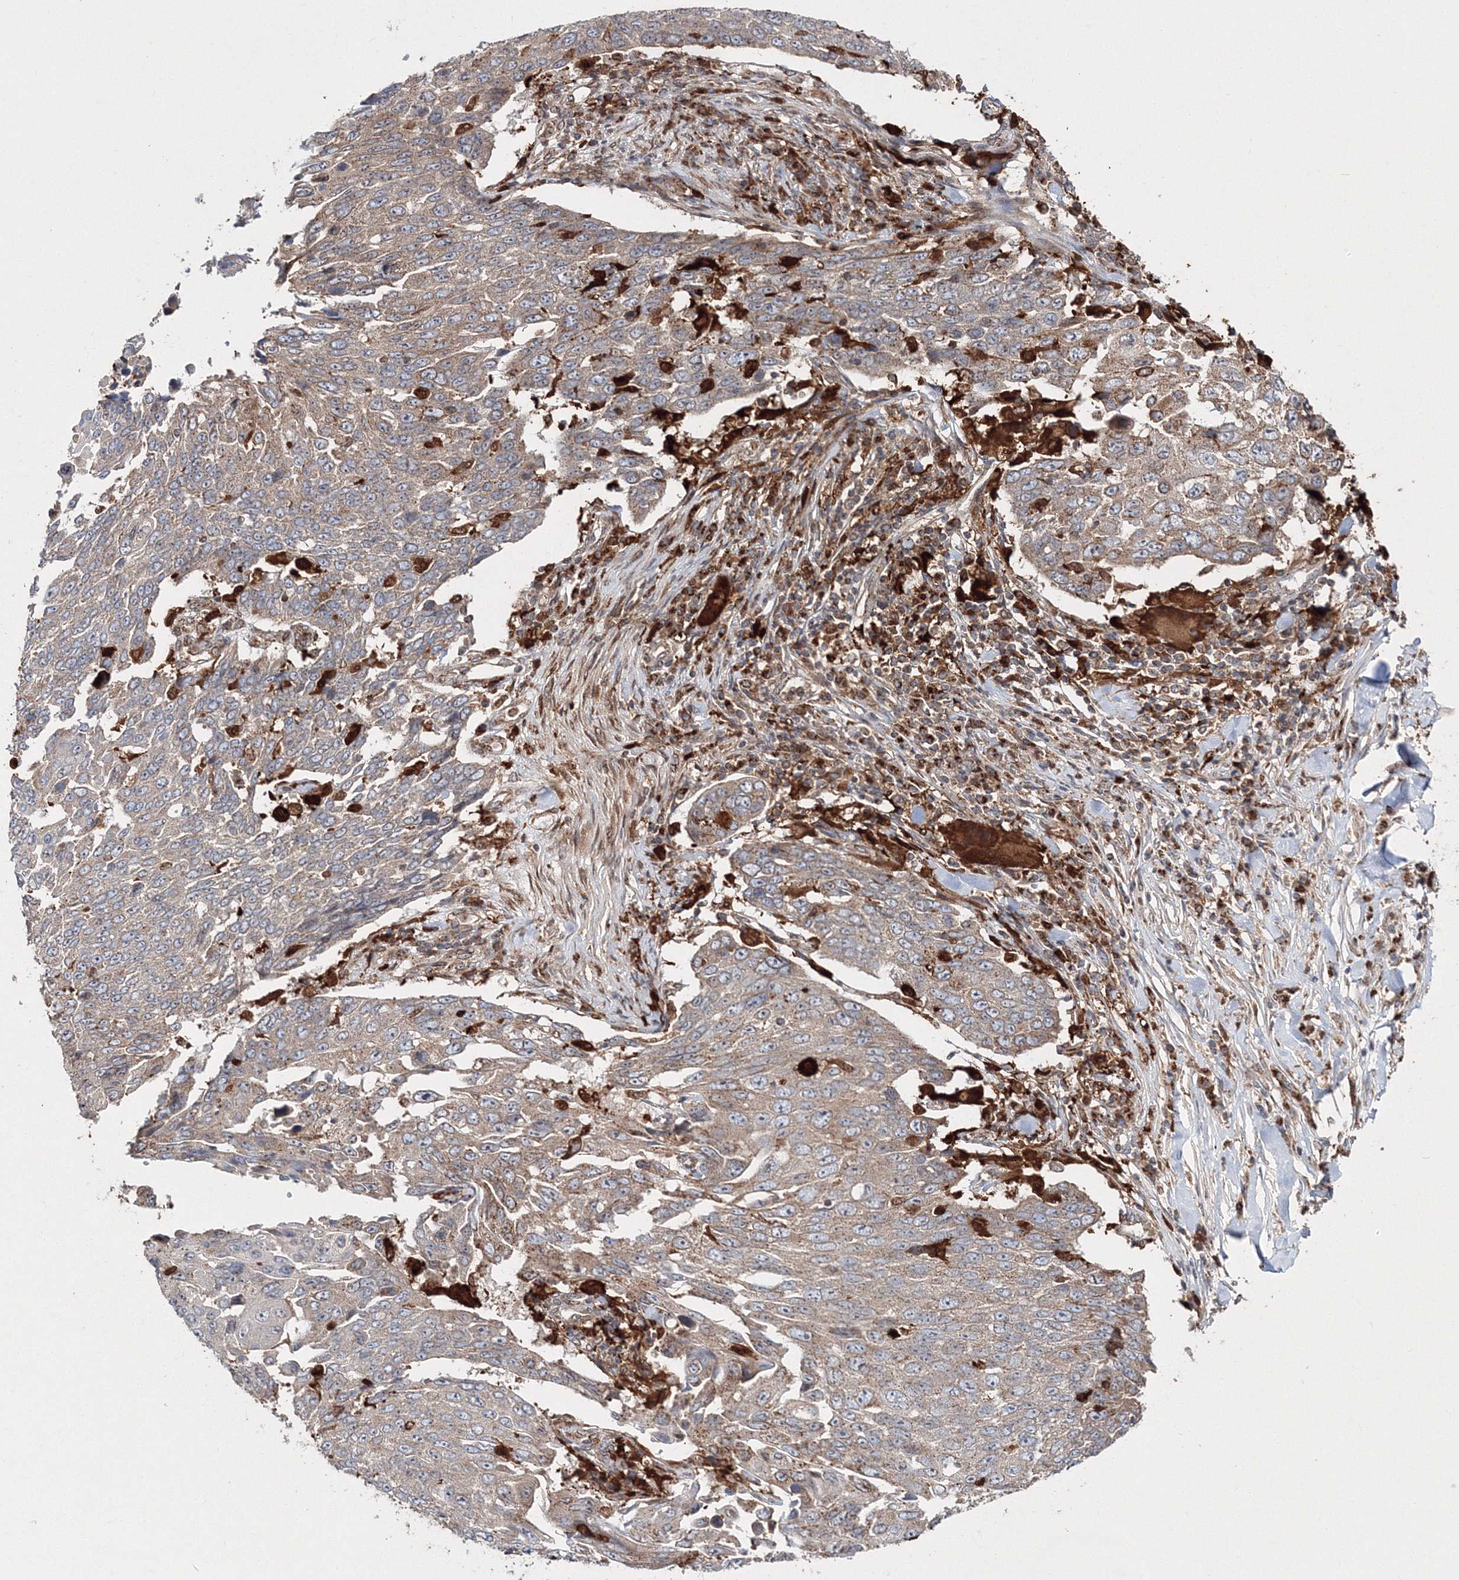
{"staining": {"intensity": "weak", "quantity": "25%-75%", "location": "cytoplasmic/membranous"}, "tissue": "lung cancer", "cell_type": "Tumor cells", "image_type": "cancer", "snomed": [{"axis": "morphology", "description": "Squamous cell carcinoma, NOS"}, {"axis": "topography", "description": "Lung"}], "caption": "Lung cancer (squamous cell carcinoma) was stained to show a protein in brown. There is low levels of weak cytoplasmic/membranous staining in about 25%-75% of tumor cells. (brown staining indicates protein expression, while blue staining denotes nuclei).", "gene": "ARCN1", "patient": {"sex": "male", "age": 66}}